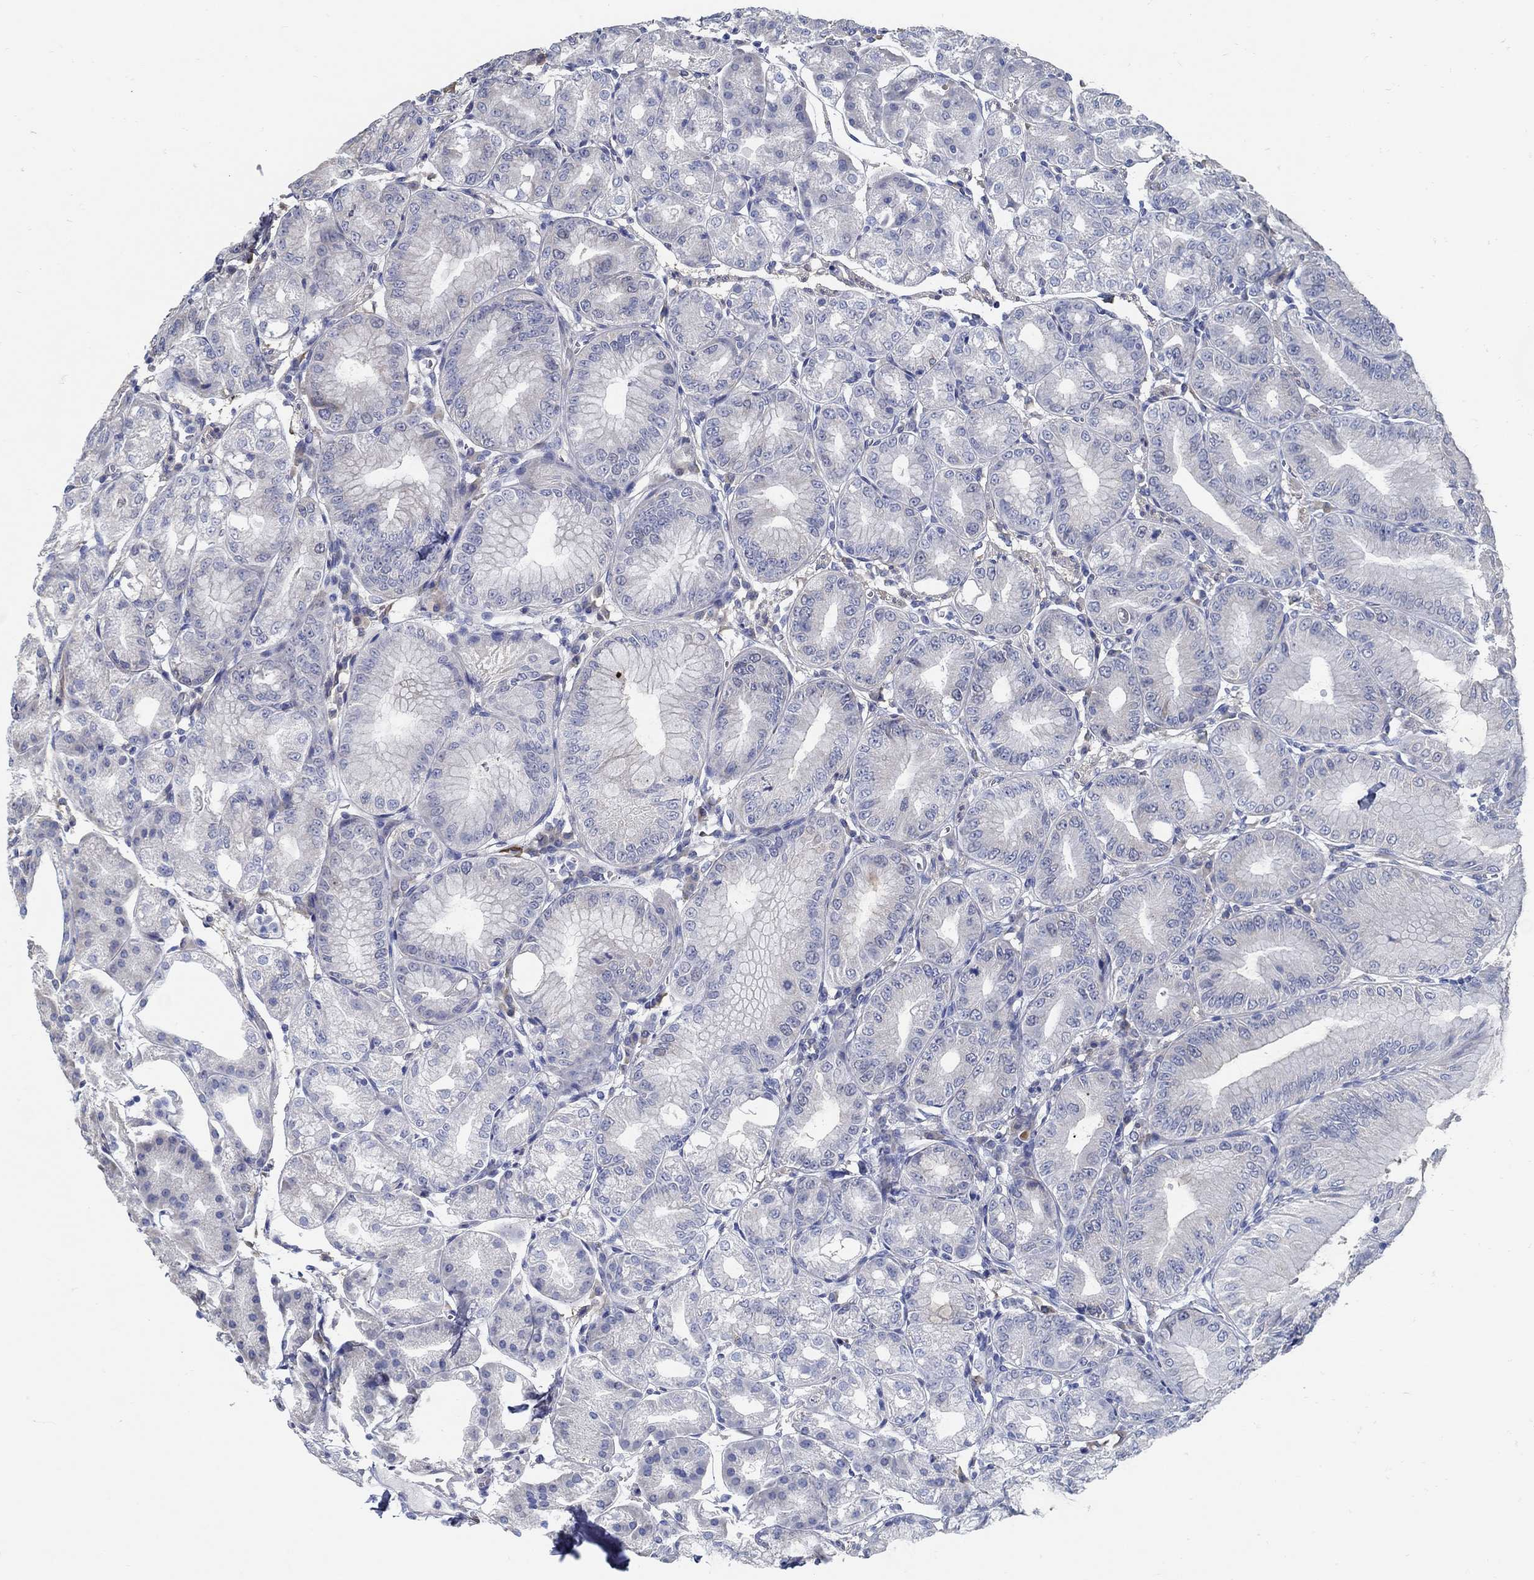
{"staining": {"intensity": "moderate", "quantity": "<25%", "location": "cytoplasmic/membranous"}, "tissue": "stomach", "cell_type": "Glandular cells", "image_type": "normal", "snomed": [{"axis": "morphology", "description": "Normal tissue, NOS"}, {"axis": "topography", "description": "Stomach"}], "caption": "Immunohistochemical staining of normal human stomach shows <25% levels of moderate cytoplasmic/membranous protein staining in approximately <25% of glandular cells. (Brightfield microscopy of DAB IHC at high magnification).", "gene": "C15orf39", "patient": {"sex": "male", "age": 71}}